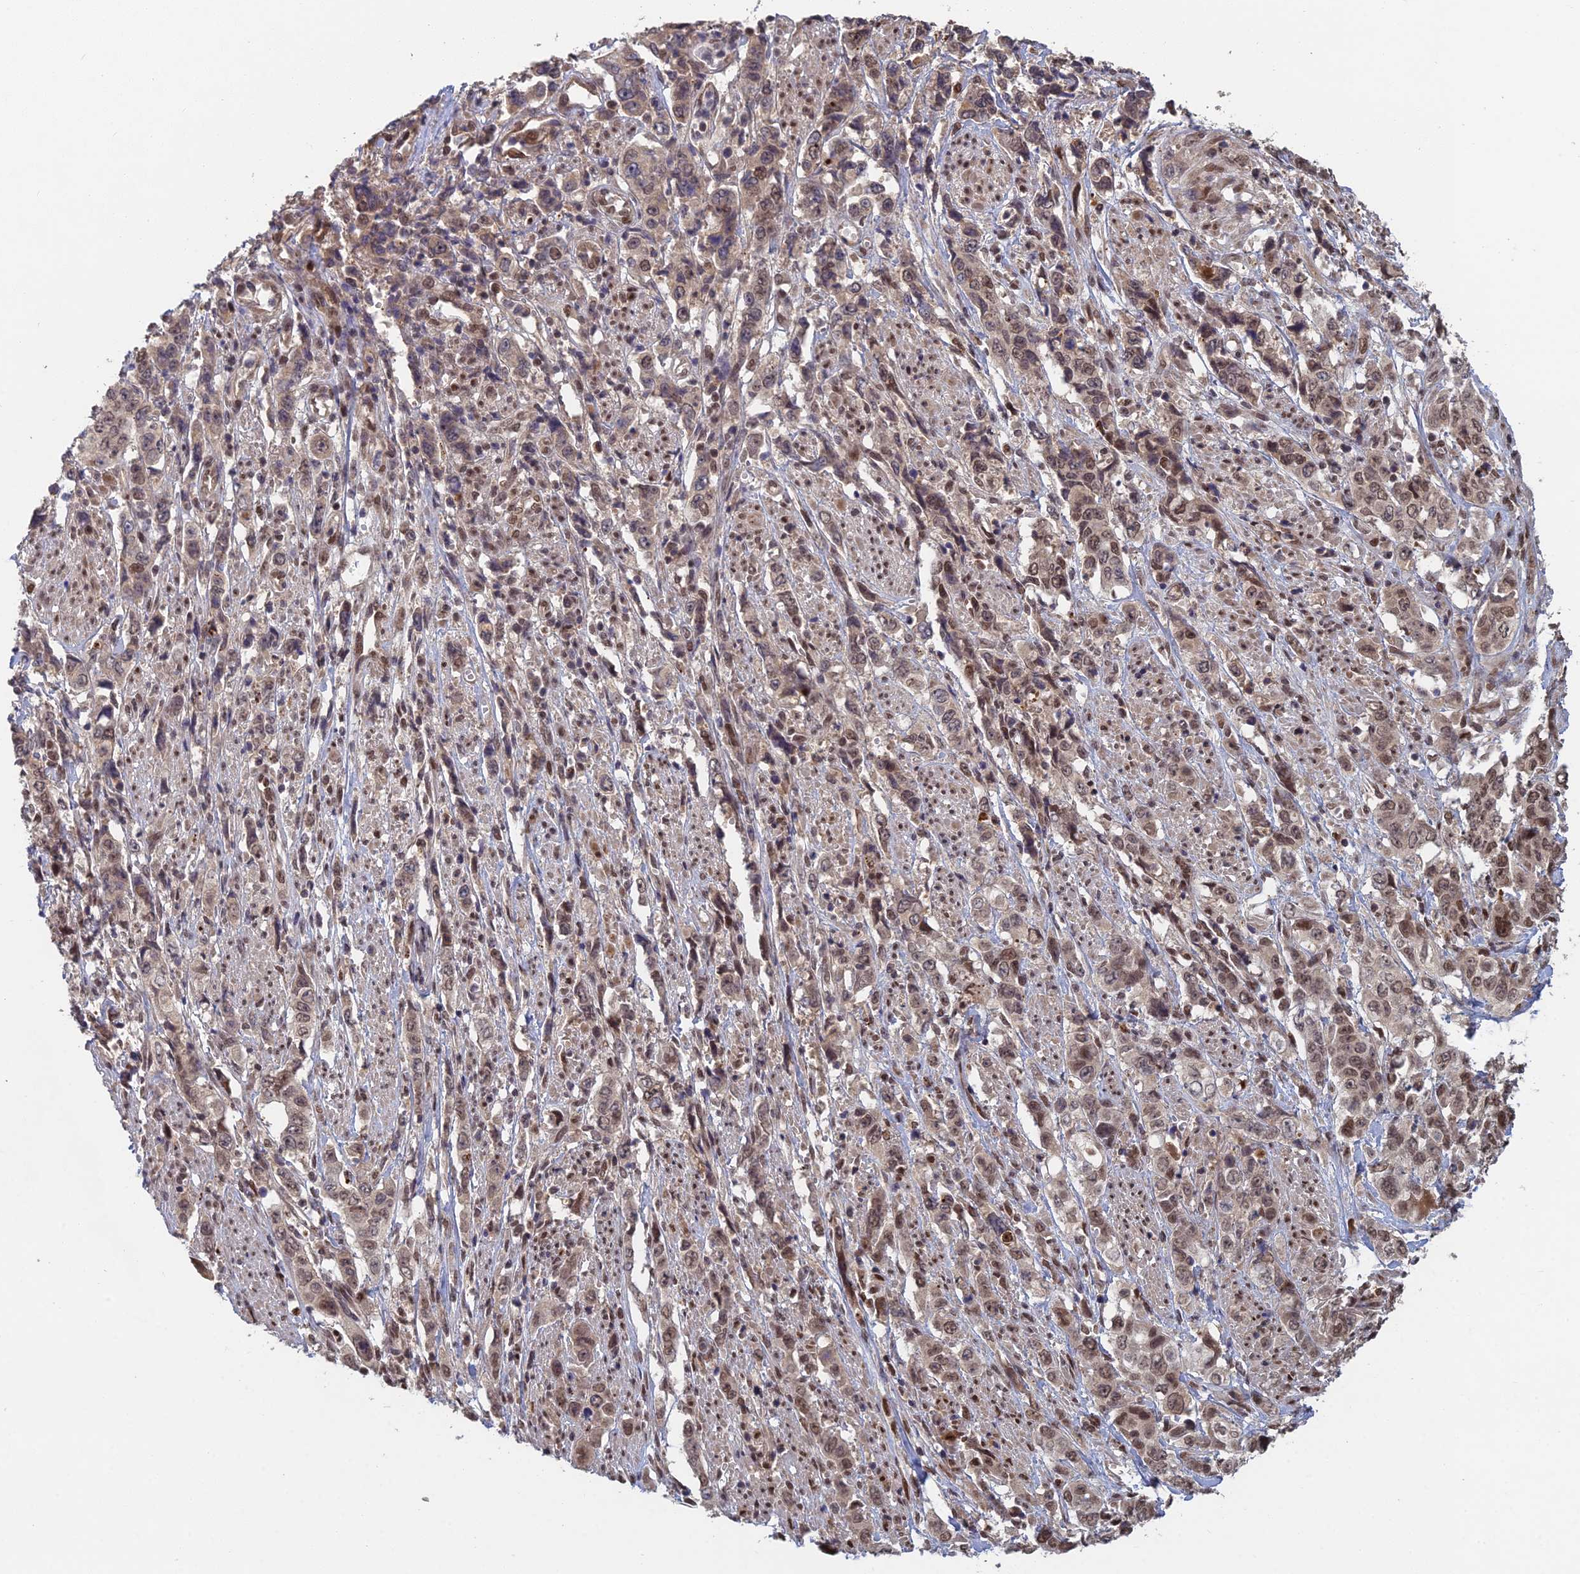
{"staining": {"intensity": "weak", "quantity": ">75%", "location": "nuclear"}, "tissue": "stomach cancer", "cell_type": "Tumor cells", "image_type": "cancer", "snomed": [{"axis": "morphology", "description": "Adenocarcinoma, NOS"}, {"axis": "topography", "description": "Stomach, upper"}], "caption": "Immunohistochemical staining of adenocarcinoma (stomach) displays weak nuclear protein expression in about >75% of tumor cells.", "gene": "RANBP3", "patient": {"sex": "male", "age": 62}}